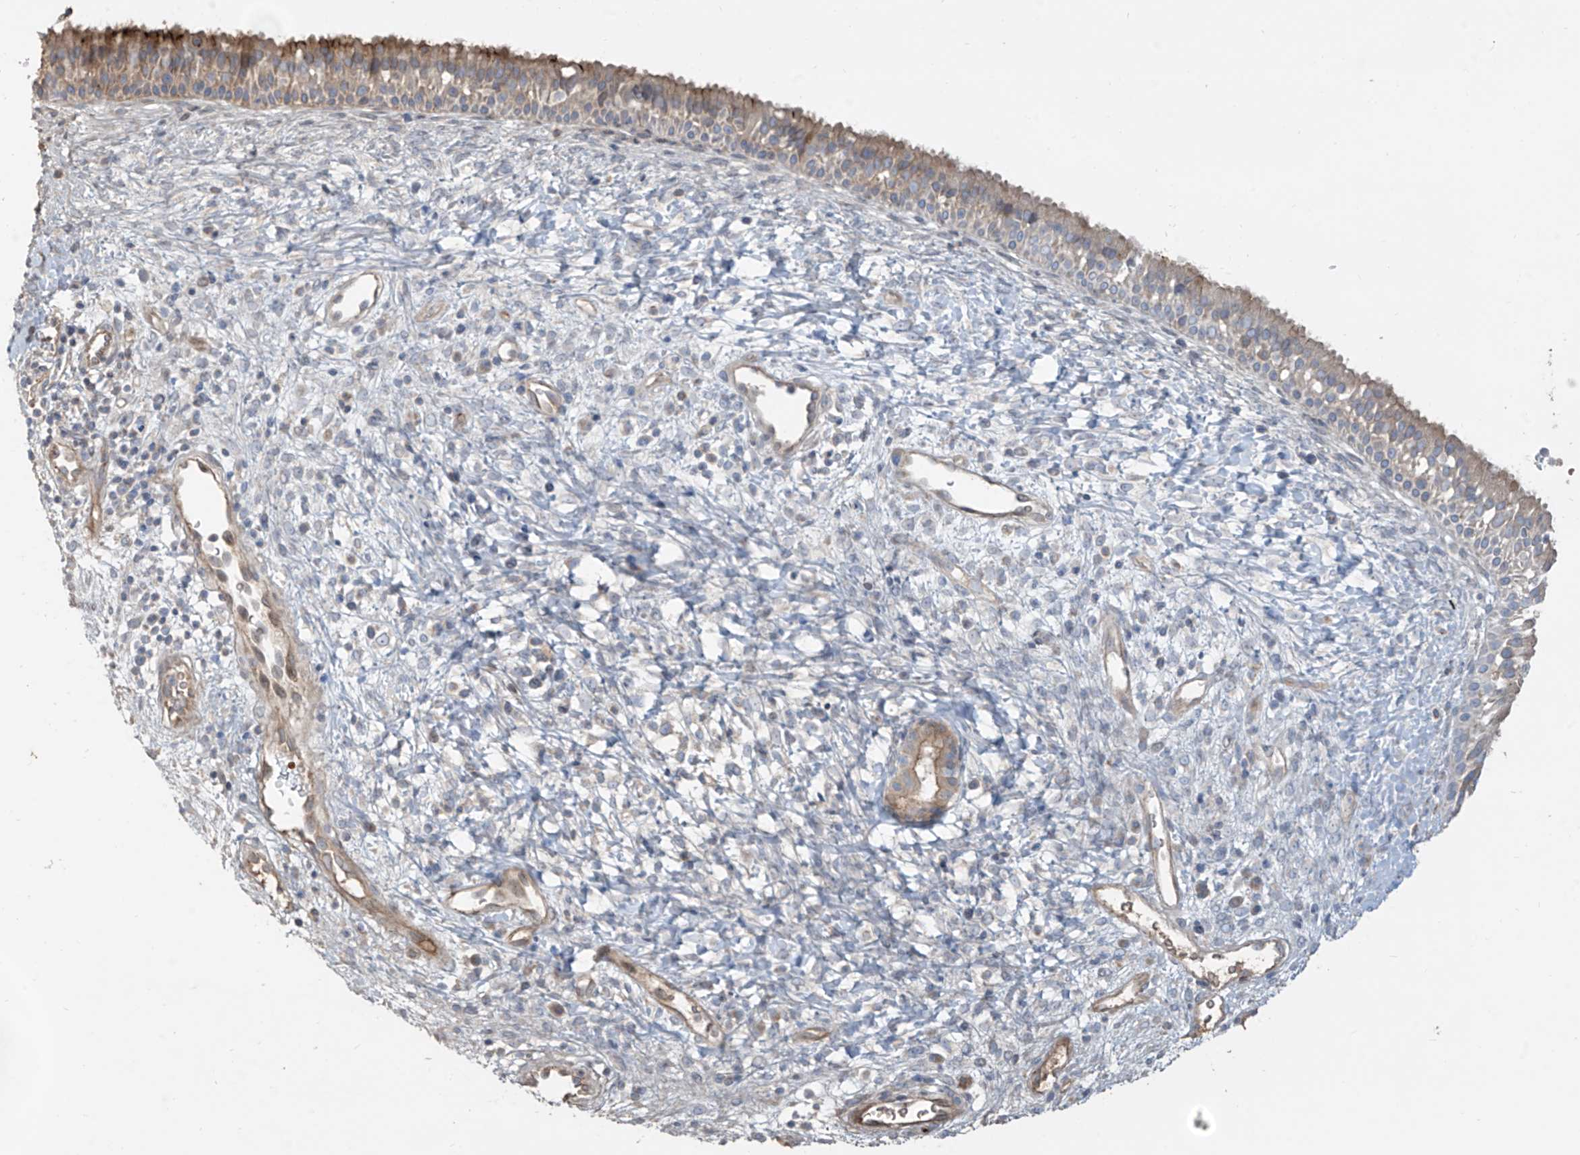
{"staining": {"intensity": "moderate", "quantity": "<25%", "location": "cytoplasmic/membranous"}, "tissue": "nasopharynx", "cell_type": "Respiratory epithelial cells", "image_type": "normal", "snomed": [{"axis": "morphology", "description": "Normal tissue, NOS"}, {"axis": "topography", "description": "Nasopharynx"}], "caption": "Immunohistochemistry (IHC) staining of normal nasopharynx, which displays low levels of moderate cytoplasmic/membranous staining in approximately <25% of respiratory epithelial cells indicating moderate cytoplasmic/membranous protein expression. The staining was performed using DAB (3,3'-diaminobenzidine) (brown) for protein detection and nuclei were counterstained in hematoxylin (blue).", "gene": "ABTB1", "patient": {"sex": "male", "age": 22}}